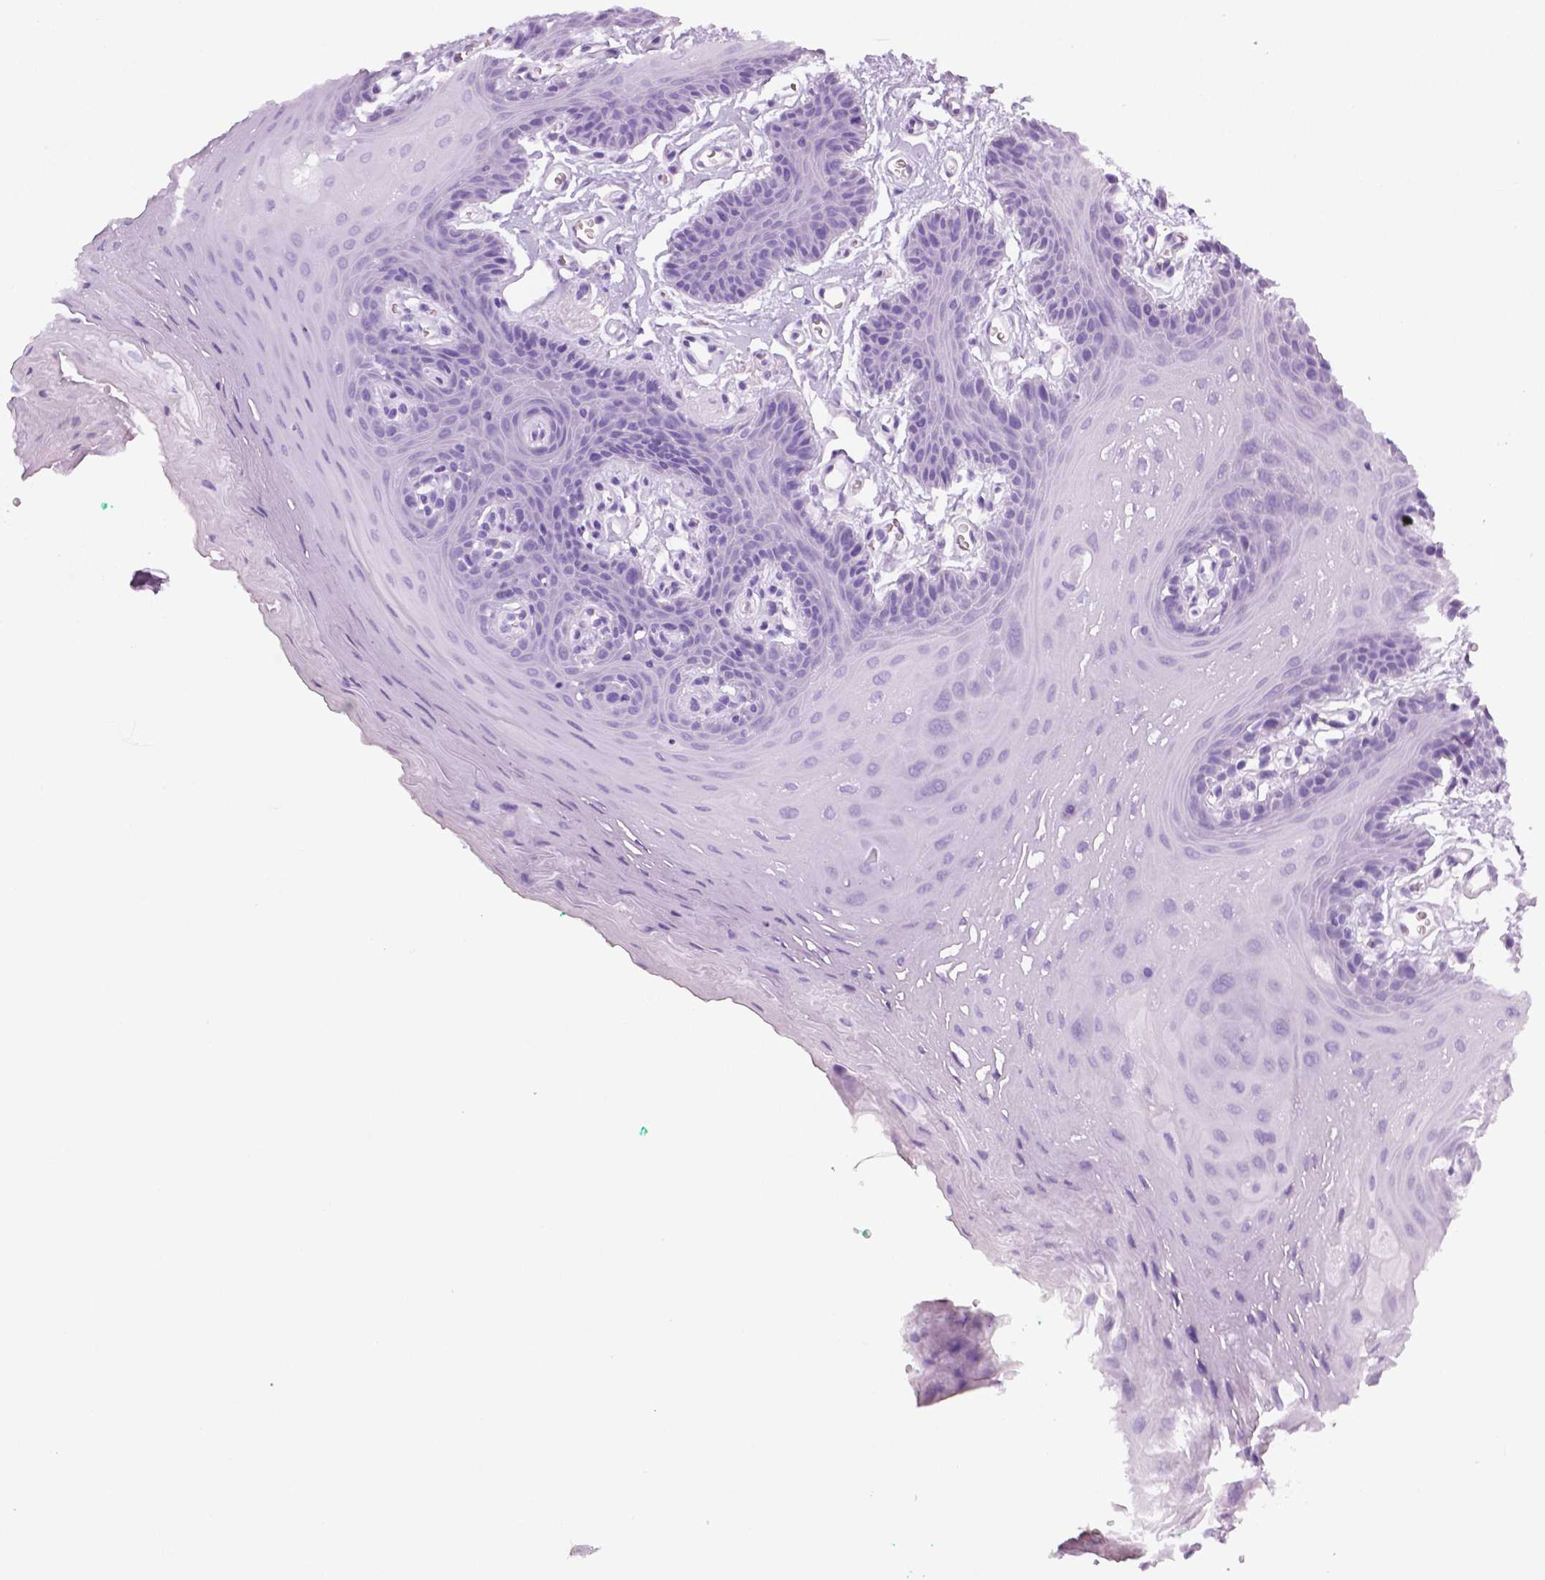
{"staining": {"intensity": "negative", "quantity": "none", "location": "none"}, "tissue": "oral mucosa", "cell_type": "Squamous epithelial cells", "image_type": "normal", "snomed": [{"axis": "morphology", "description": "Normal tissue, NOS"}, {"axis": "morphology", "description": "Squamous cell carcinoma, NOS"}, {"axis": "topography", "description": "Oral tissue"}, {"axis": "topography", "description": "Head-Neck"}], "caption": "This is a image of immunohistochemistry staining of unremarkable oral mucosa, which shows no positivity in squamous epithelial cells.", "gene": "NECAB1", "patient": {"sex": "female", "age": 50}}